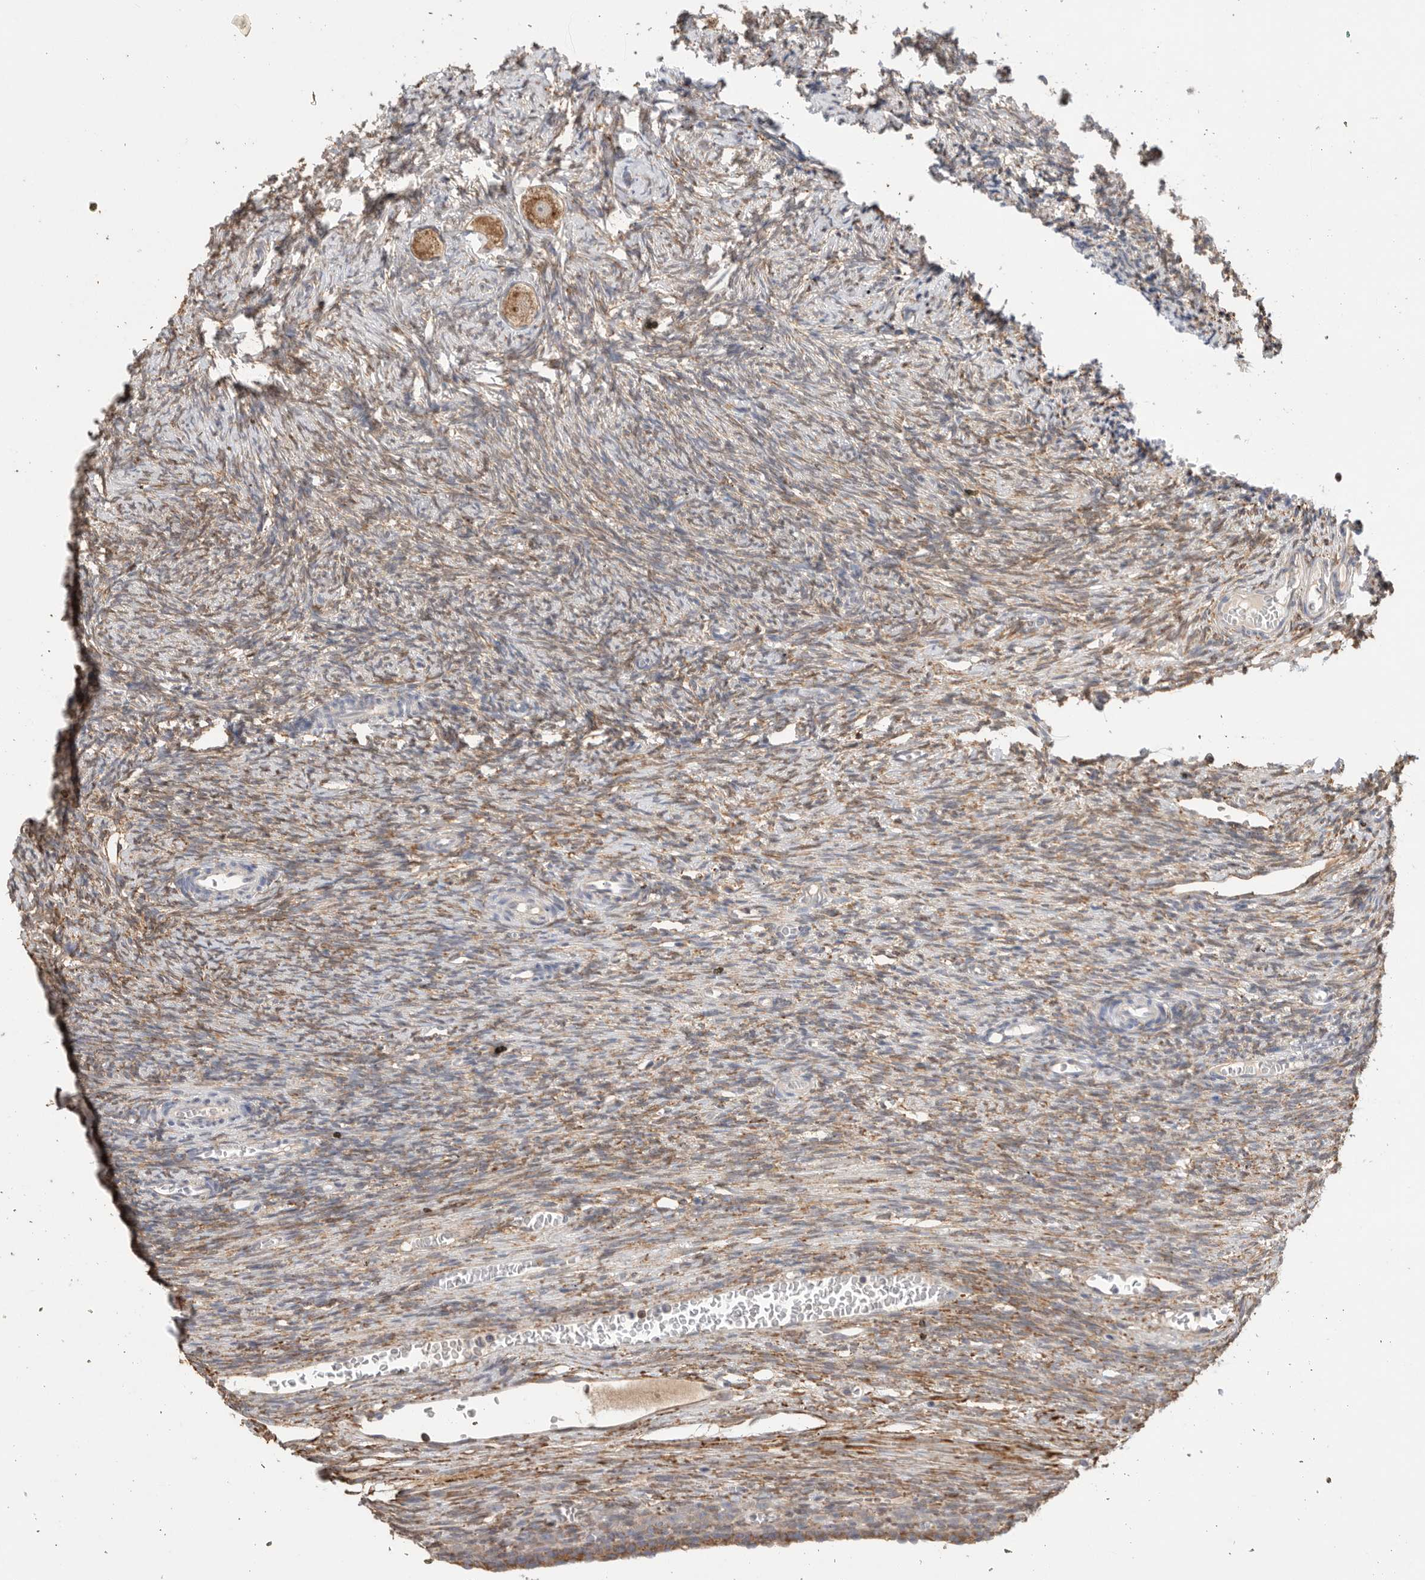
{"staining": {"intensity": "moderate", "quantity": ">75%", "location": "cytoplasmic/membranous"}, "tissue": "ovary", "cell_type": "Follicle cells", "image_type": "normal", "snomed": [{"axis": "morphology", "description": "Normal tissue, NOS"}, {"axis": "topography", "description": "Ovary"}], "caption": "Moderate cytoplasmic/membranous expression is seen in approximately >75% of follicle cells in benign ovary. (brown staining indicates protein expression, while blue staining denotes nuclei).", "gene": "BLOC1S5", "patient": {"sex": "female", "age": 27}}